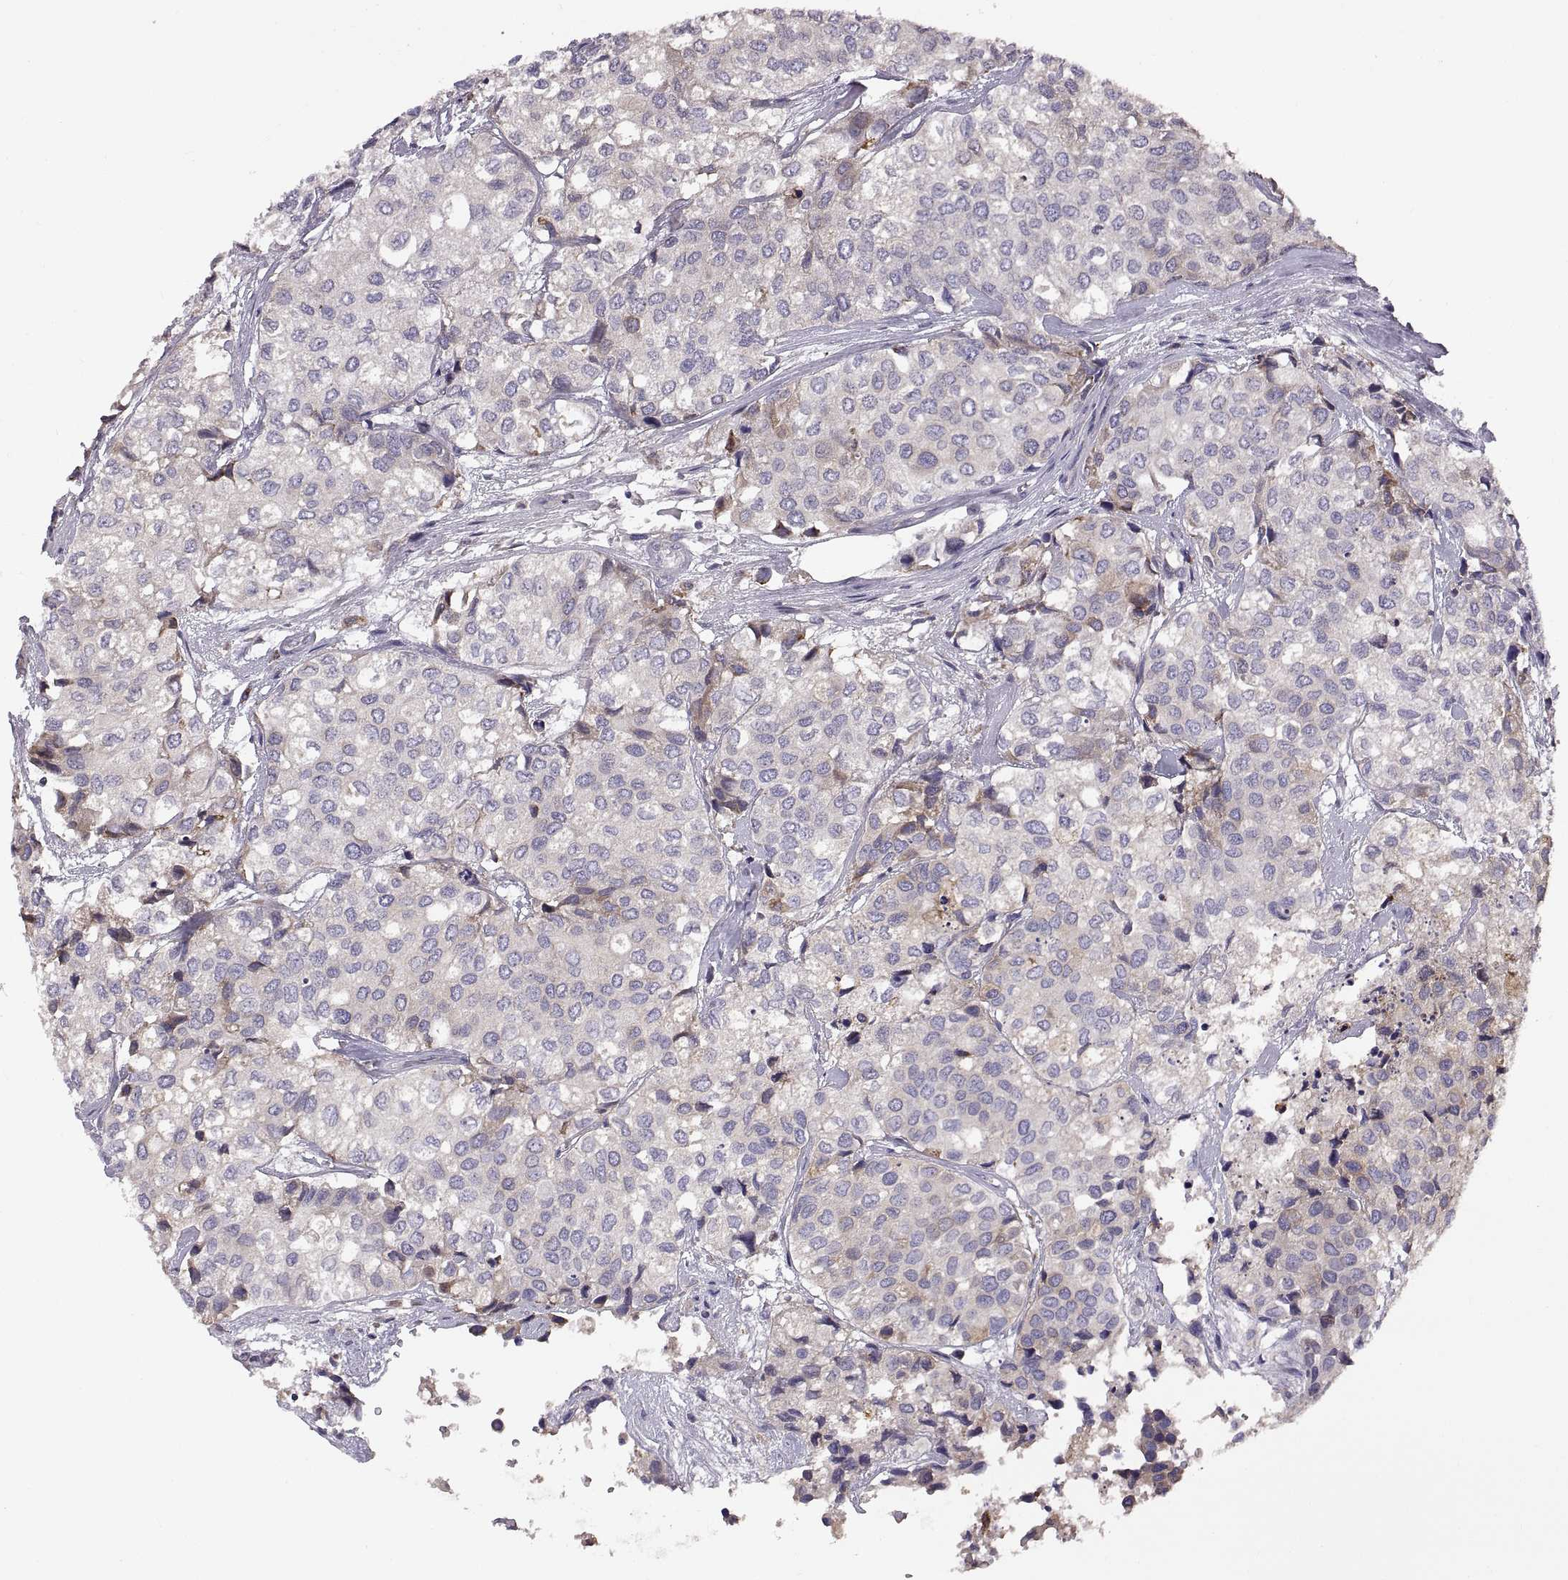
{"staining": {"intensity": "weak", "quantity": "<25%", "location": "cytoplasmic/membranous"}, "tissue": "urothelial cancer", "cell_type": "Tumor cells", "image_type": "cancer", "snomed": [{"axis": "morphology", "description": "Urothelial carcinoma, High grade"}, {"axis": "topography", "description": "Urinary bladder"}], "caption": "Tumor cells show no significant staining in urothelial cancer. Brightfield microscopy of immunohistochemistry (IHC) stained with DAB (3,3'-diaminobenzidine) (brown) and hematoxylin (blue), captured at high magnification.", "gene": "PLEKHB2", "patient": {"sex": "male", "age": 73}}